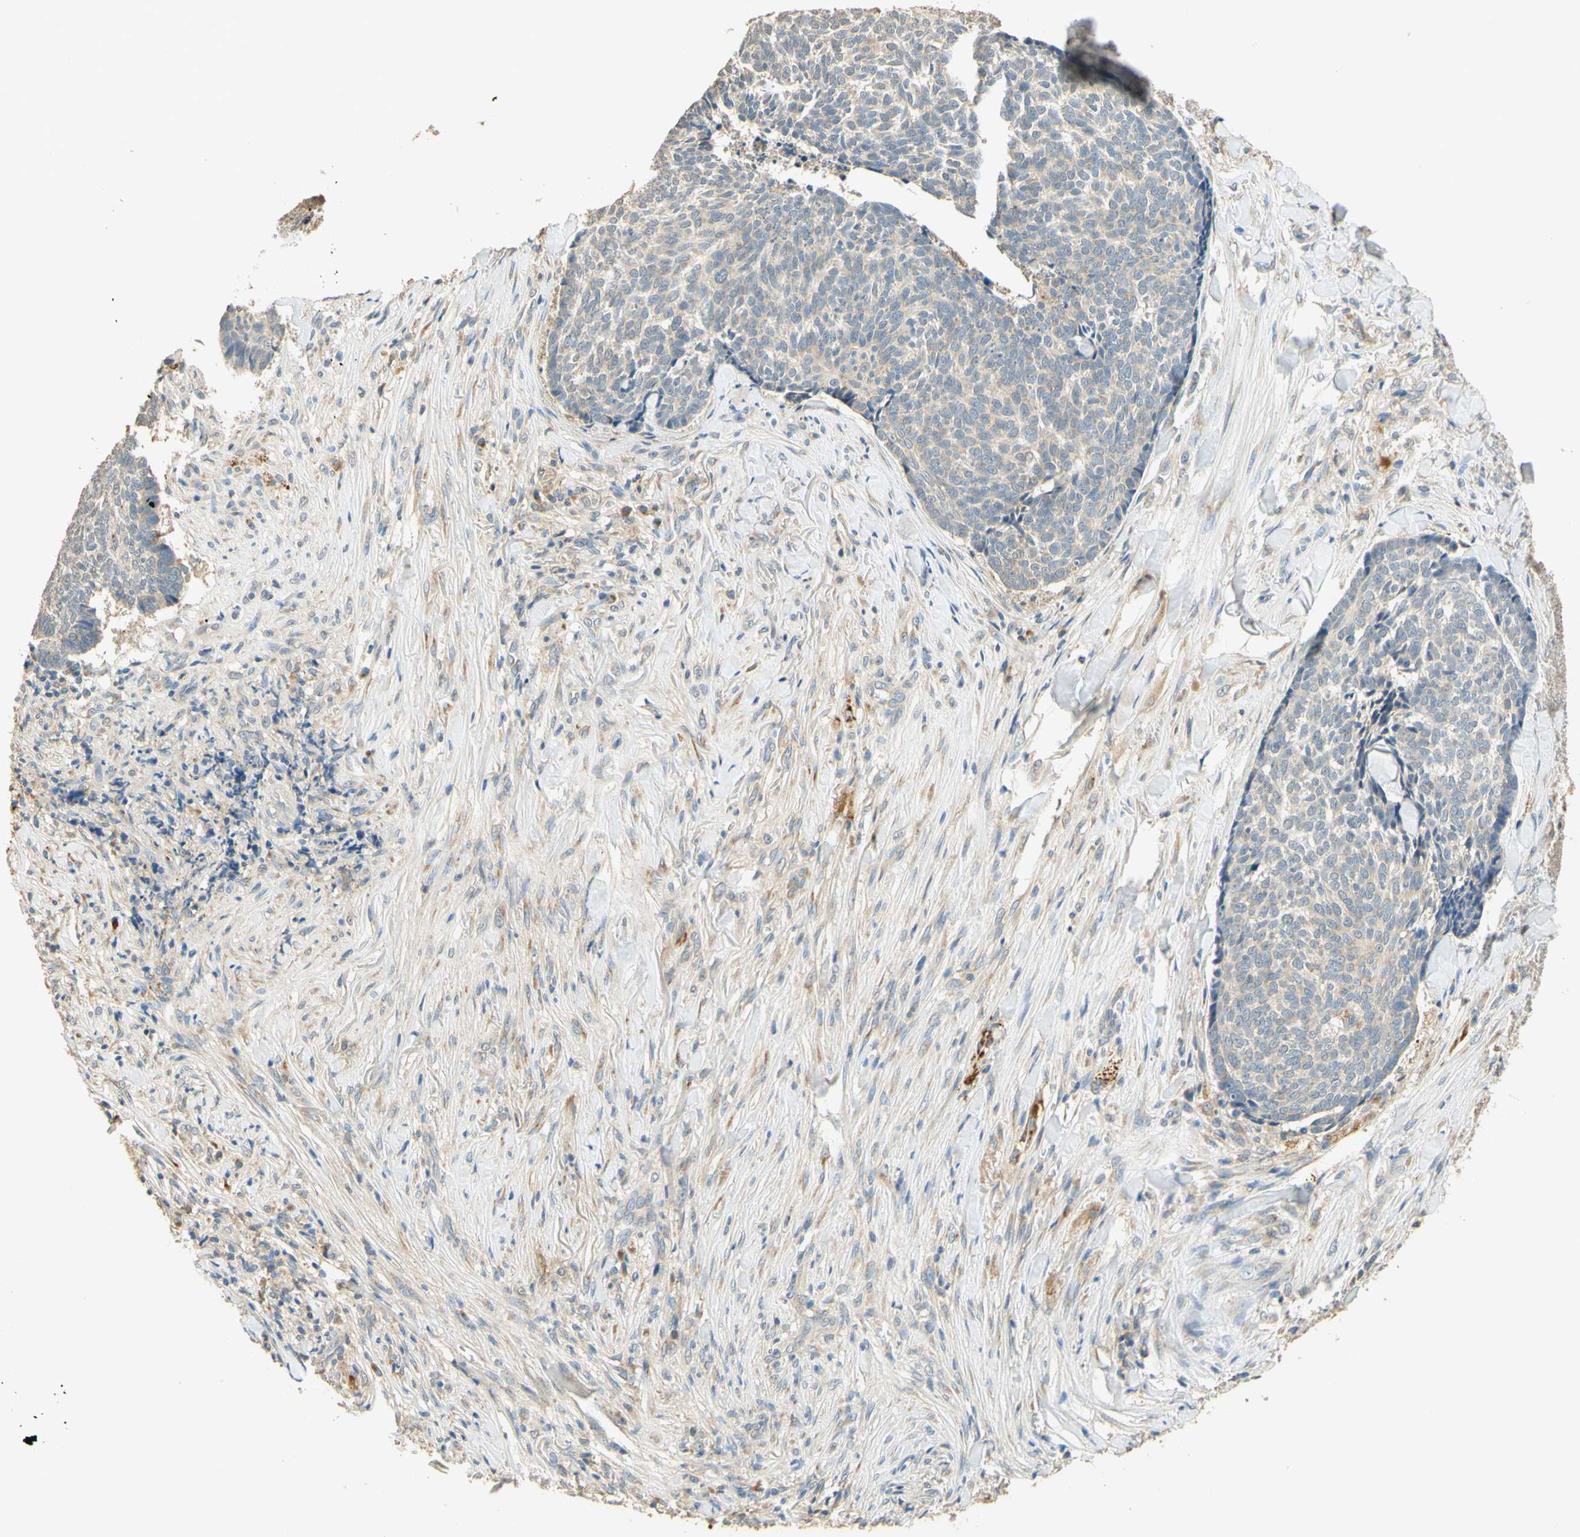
{"staining": {"intensity": "negative", "quantity": "none", "location": "none"}, "tissue": "skin cancer", "cell_type": "Tumor cells", "image_type": "cancer", "snomed": [{"axis": "morphology", "description": "Basal cell carcinoma"}, {"axis": "topography", "description": "Skin"}], "caption": "Skin cancer stained for a protein using IHC reveals no expression tumor cells.", "gene": "ENTREP2", "patient": {"sex": "male", "age": 84}}